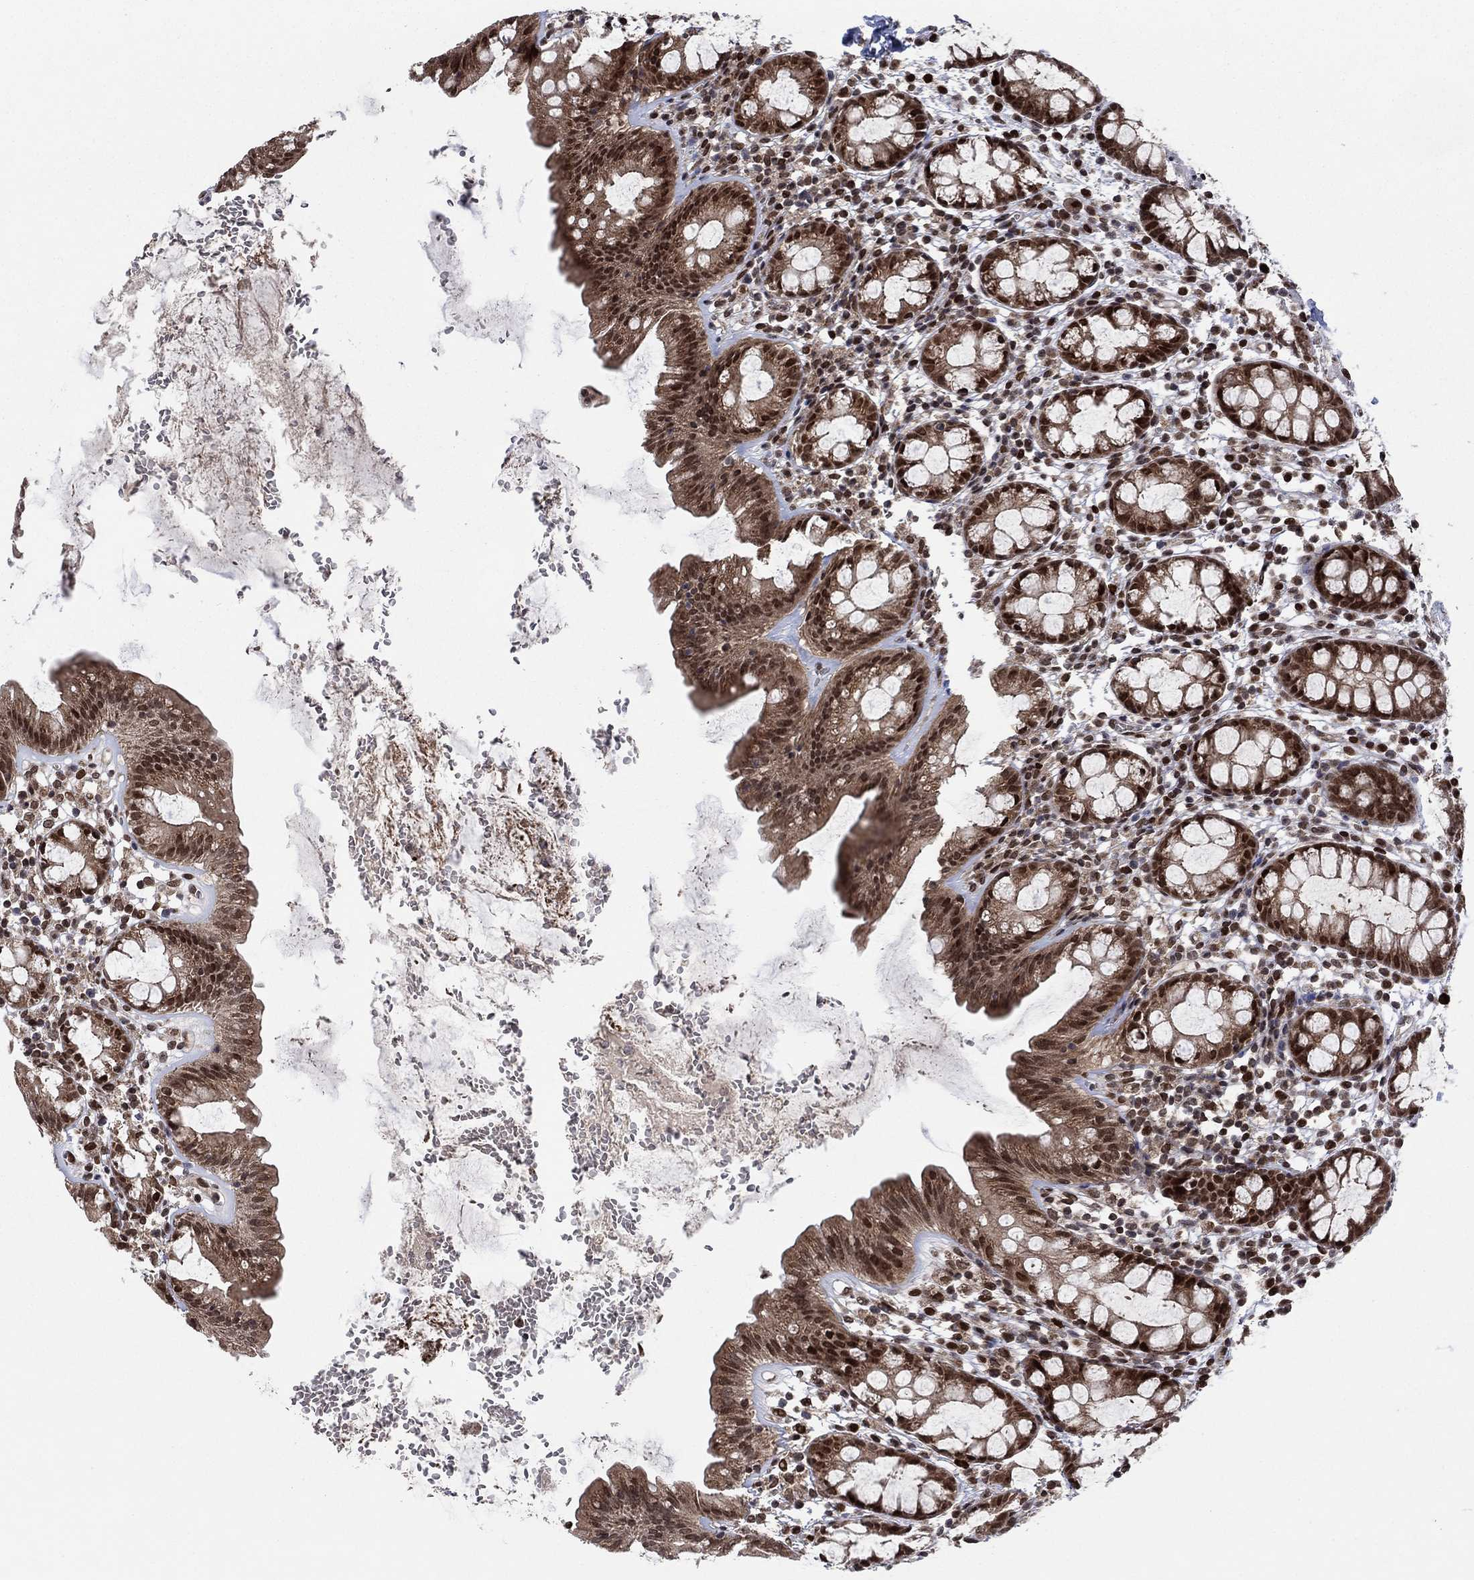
{"staining": {"intensity": "strong", "quantity": ">75%", "location": "cytoplasmic/membranous,nuclear"}, "tissue": "rectum", "cell_type": "Glandular cells", "image_type": "normal", "snomed": [{"axis": "morphology", "description": "Normal tissue, NOS"}, {"axis": "topography", "description": "Rectum"}], "caption": "Immunohistochemistry photomicrograph of unremarkable rectum: rectum stained using immunohistochemistry (IHC) demonstrates high levels of strong protein expression localized specifically in the cytoplasmic/membranous,nuclear of glandular cells, appearing as a cytoplasmic/membranous,nuclear brown color.", "gene": "PRICKLE4", "patient": {"sex": "male", "age": 57}}